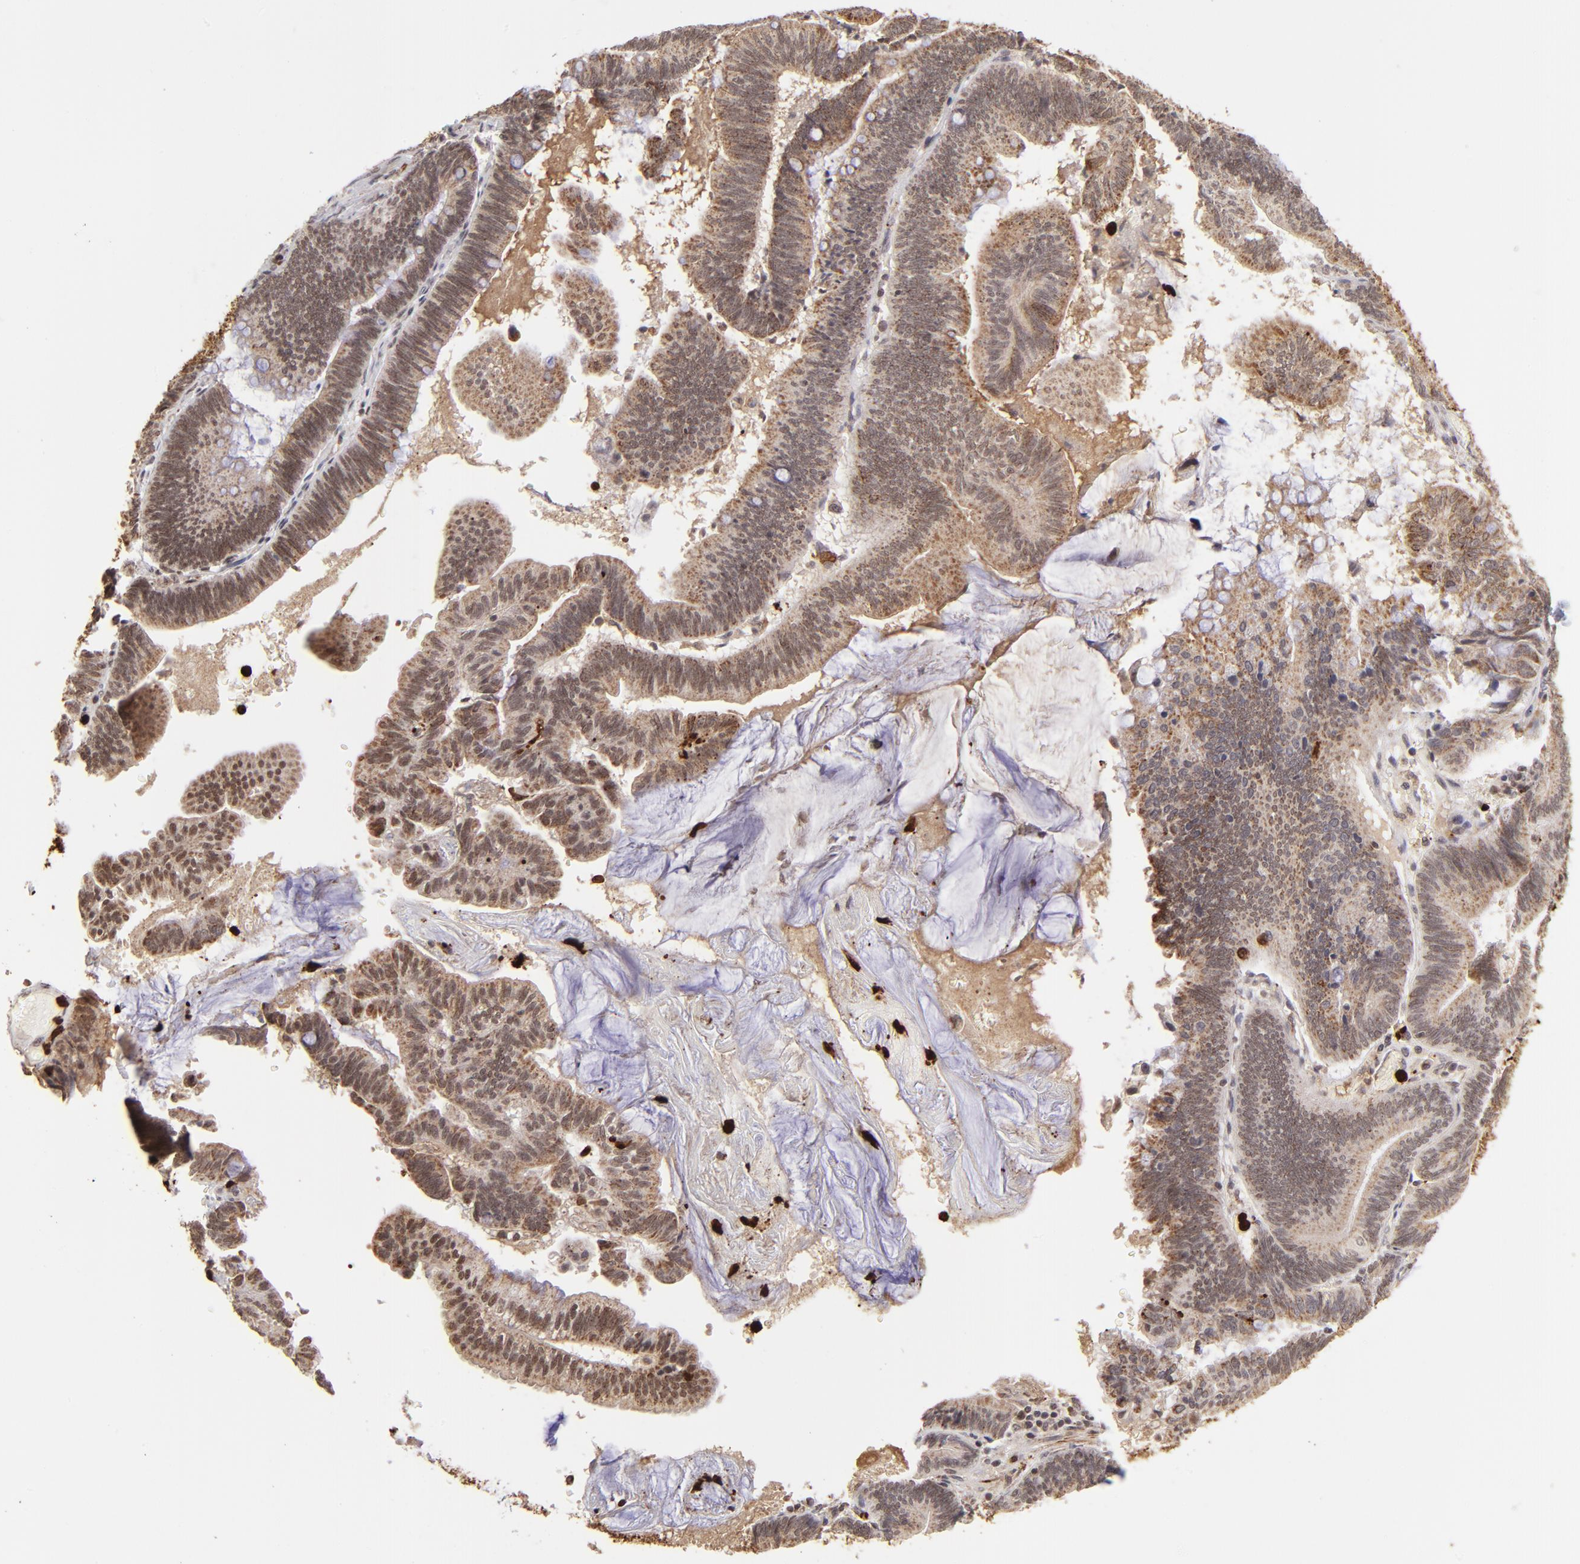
{"staining": {"intensity": "moderate", "quantity": ">75%", "location": "cytoplasmic/membranous,nuclear"}, "tissue": "pancreatic cancer", "cell_type": "Tumor cells", "image_type": "cancer", "snomed": [{"axis": "morphology", "description": "Adenocarcinoma, NOS"}, {"axis": "topography", "description": "Pancreas"}], "caption": "DAB (3,3'-diaminobenzidine) immunohistochemical staining of pancreatic cancer (adenocarcinoma) exhibits moderate cytoplasmic/membranous and nuclear protein staining in about >75% of tumor cells.", "gene": "ZFX", "patient": {"sex": "male", "age": 82}}